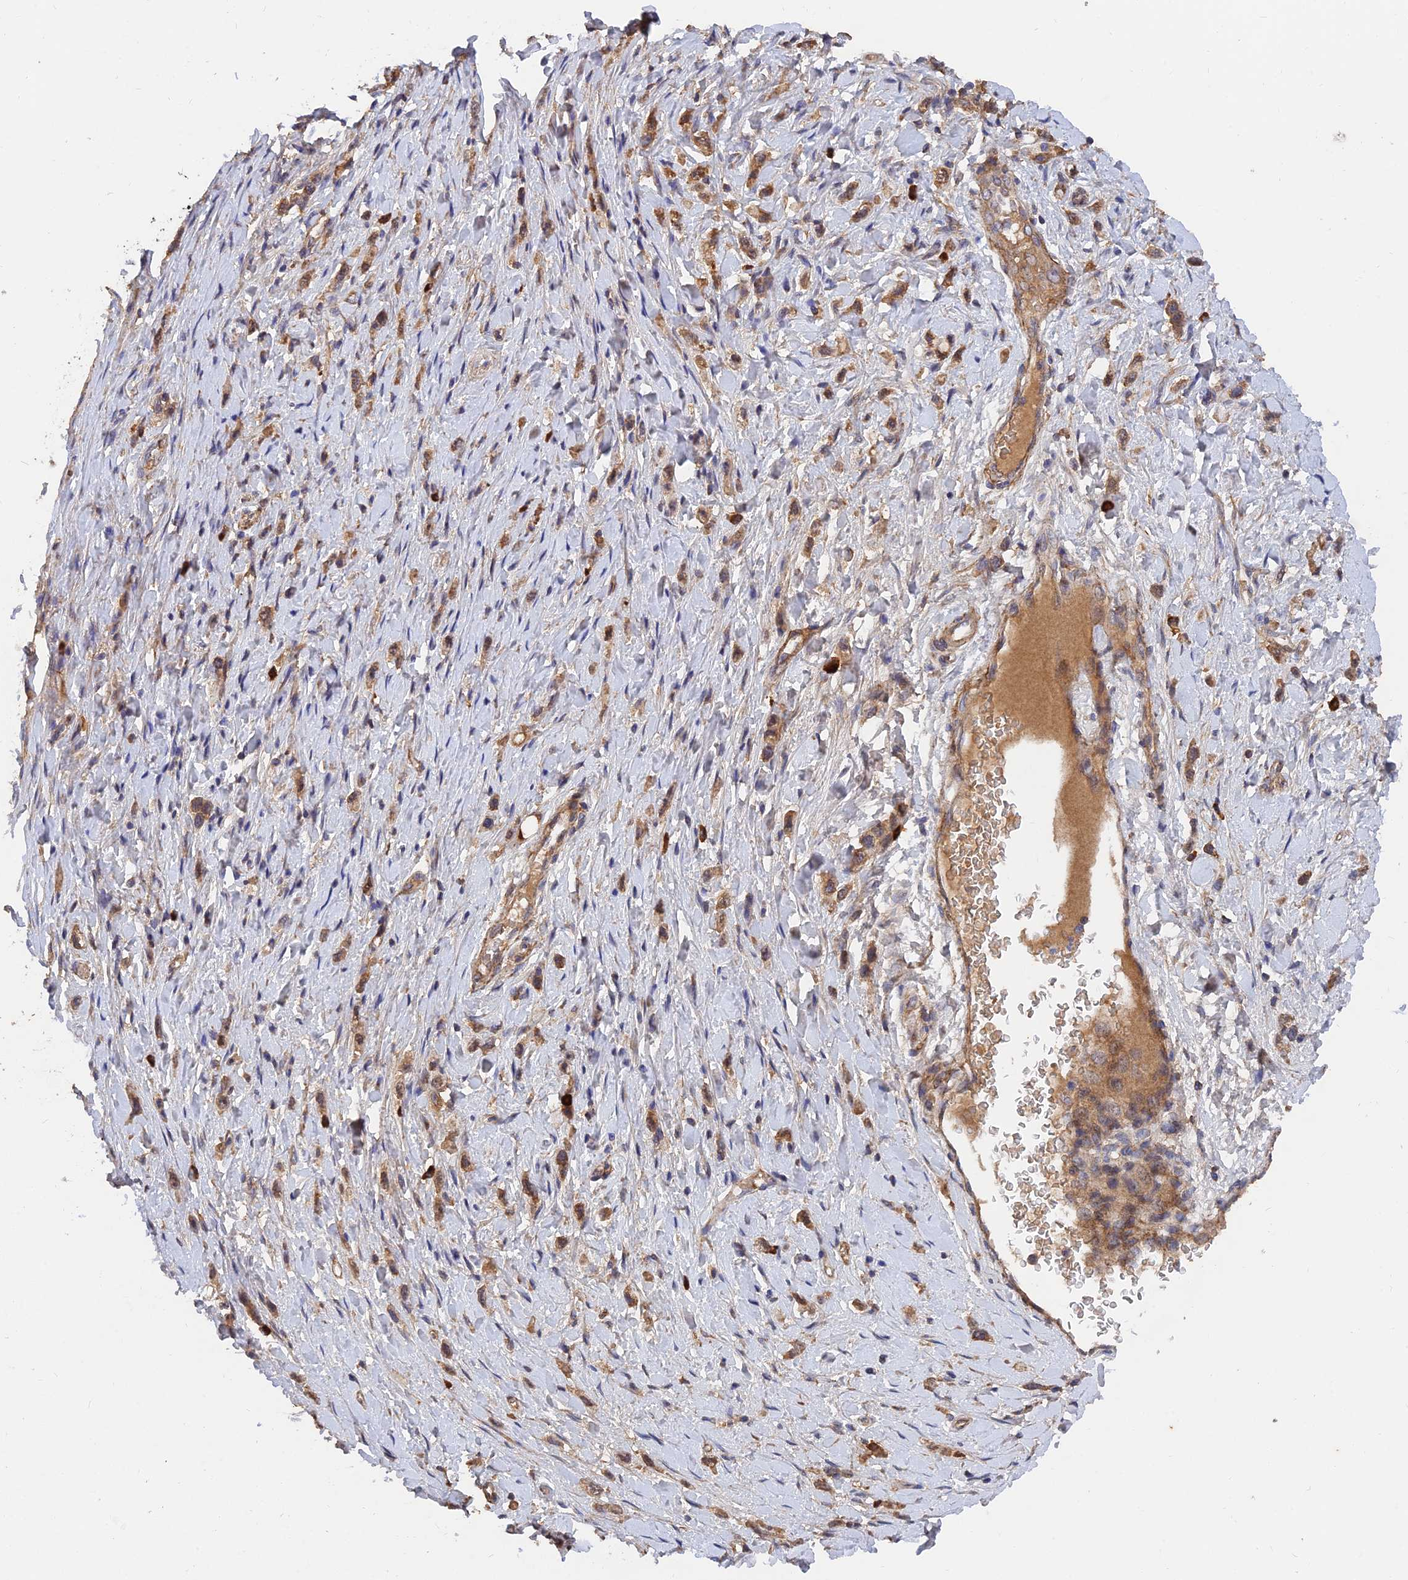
{"staining": {"intensity": "moderate", "quantity": ">75%", "location": "cytoplasmic/membranous"}, "tissue": "stomach cancer", "cell_type": "Tumor cells", "image_type": "cancer", "snomed": [{"axis": "morphology", "description": "Adenocarcinoma, NOS"}, {"axis": "topography", "description": "Stomach"}], "caption": "Tumor cells demonstrate medium levels of moderate cytoplasmic/membranous staining in about >75% of cells in stomach cancer.", "gene": "SLC38A11", "patient": {"sex": "female", "age": 65}}